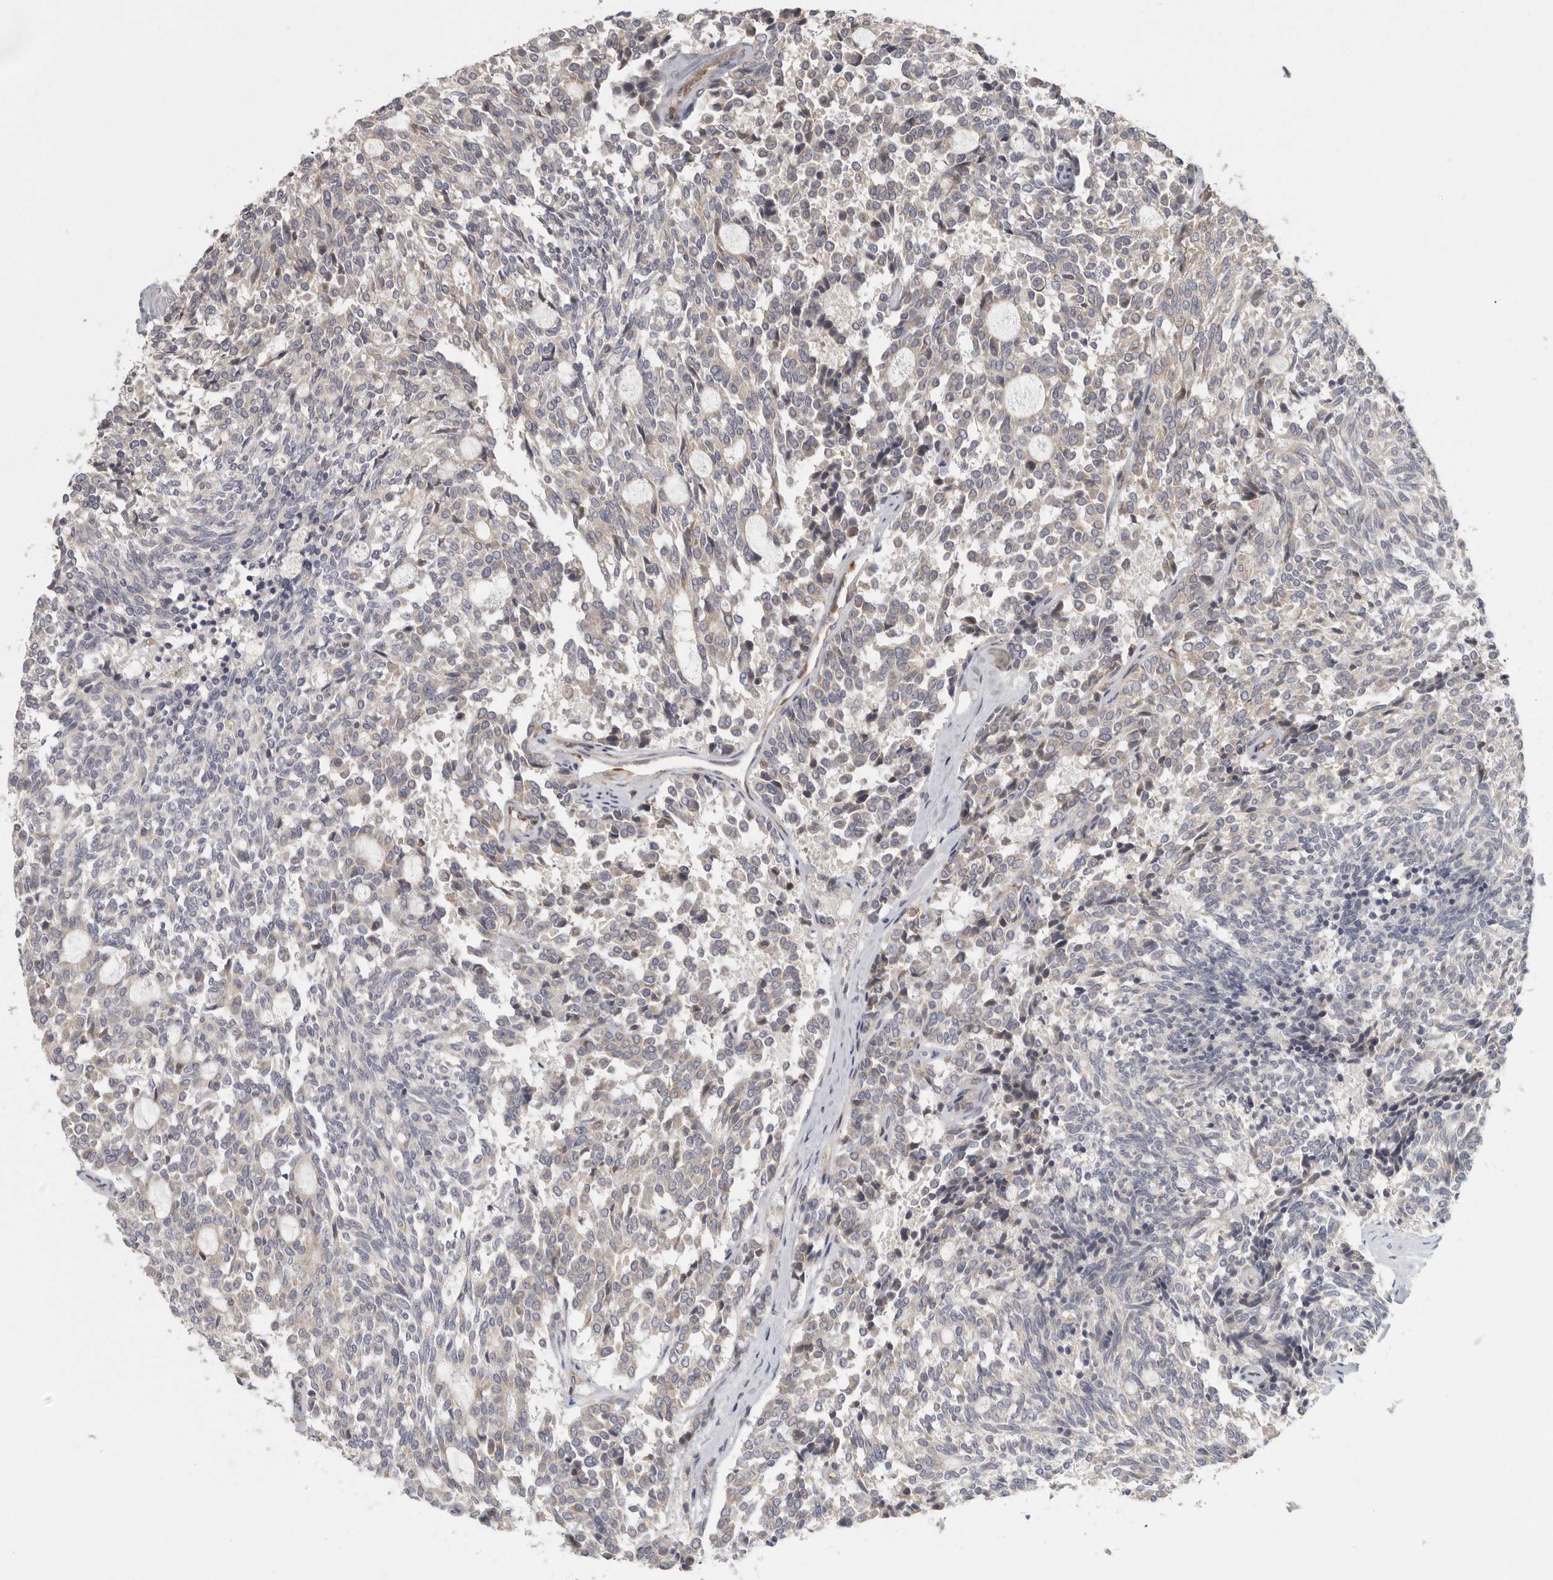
{"staining": {"intensity": "negative", "quantity": "none", "location": "none"}, "tissue": "carcinoid", "cell_type": "Tumor cells", "image_type": "cancer", "snomed": [{"axis": "morphology", "description": "Carcinoid, malignant, NOS"}, {"axis": "topography", "description": "Pancreas"}], "caption": "High power microscopy image of an immunohistochemistry (IHC) histopathology image of malignant carcinoid, revealing no significant positivity in tumor cells.", "gene": "BCAP29", "patient": {"sex": "female", "age": 54}}